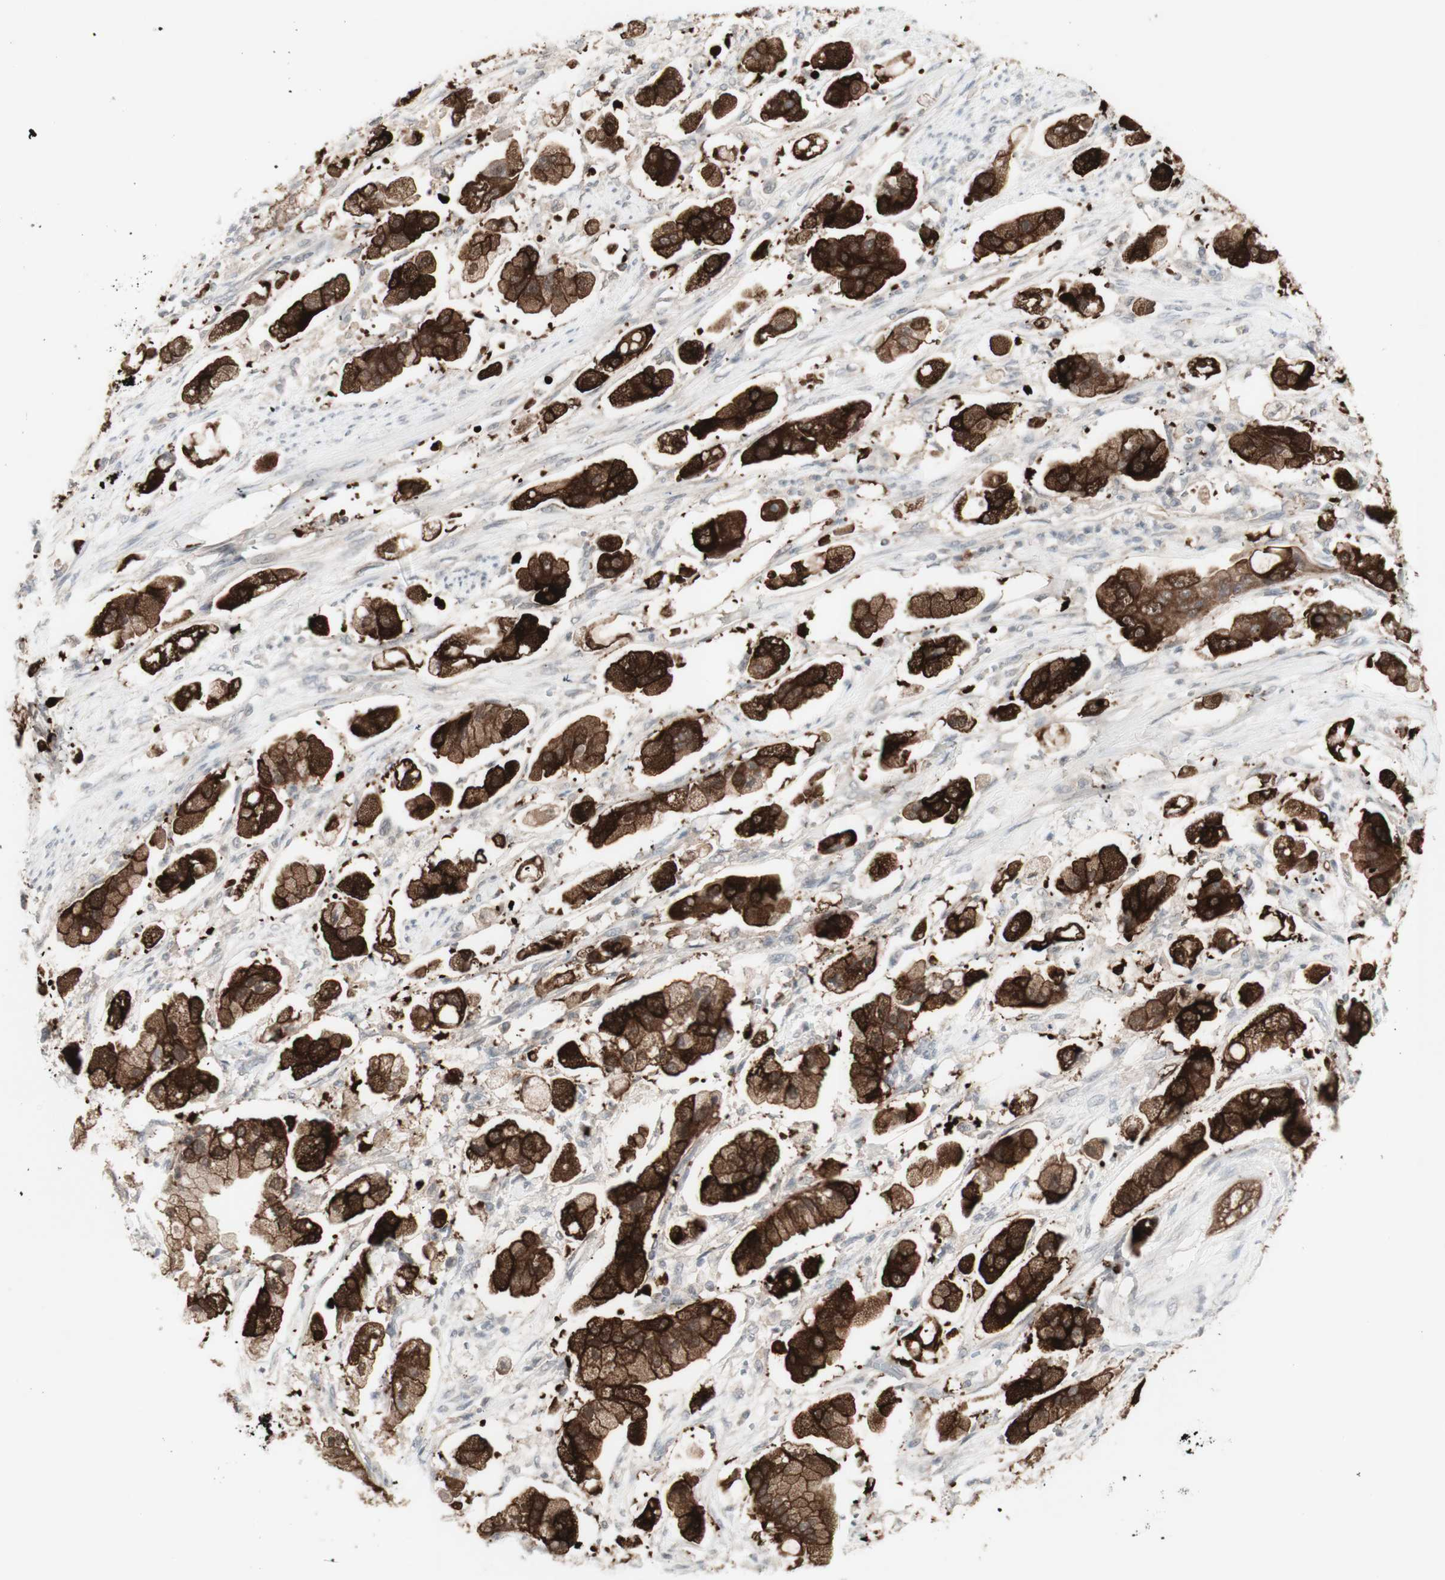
{"staining": {"intensity": "strong", "quantity": ">75%", "location": "cytoplasmic/membranous"}, "tissue": "stomach cancer", "cell_type": "Tumor cells", "image_type": "cancer", "snomed": [{"axis": "morphology", "description": "Adenocarcinoma, NOS"}, {"axis": "topography", "description": "Stomach"}], "caption": "The immunohistochemical stain labels strong cytoplasmic/membranous staining in tumor cells of stomach cancer tissue.", "gene": "C1orf116", "patient": {"sex": "male", "age": 62}}